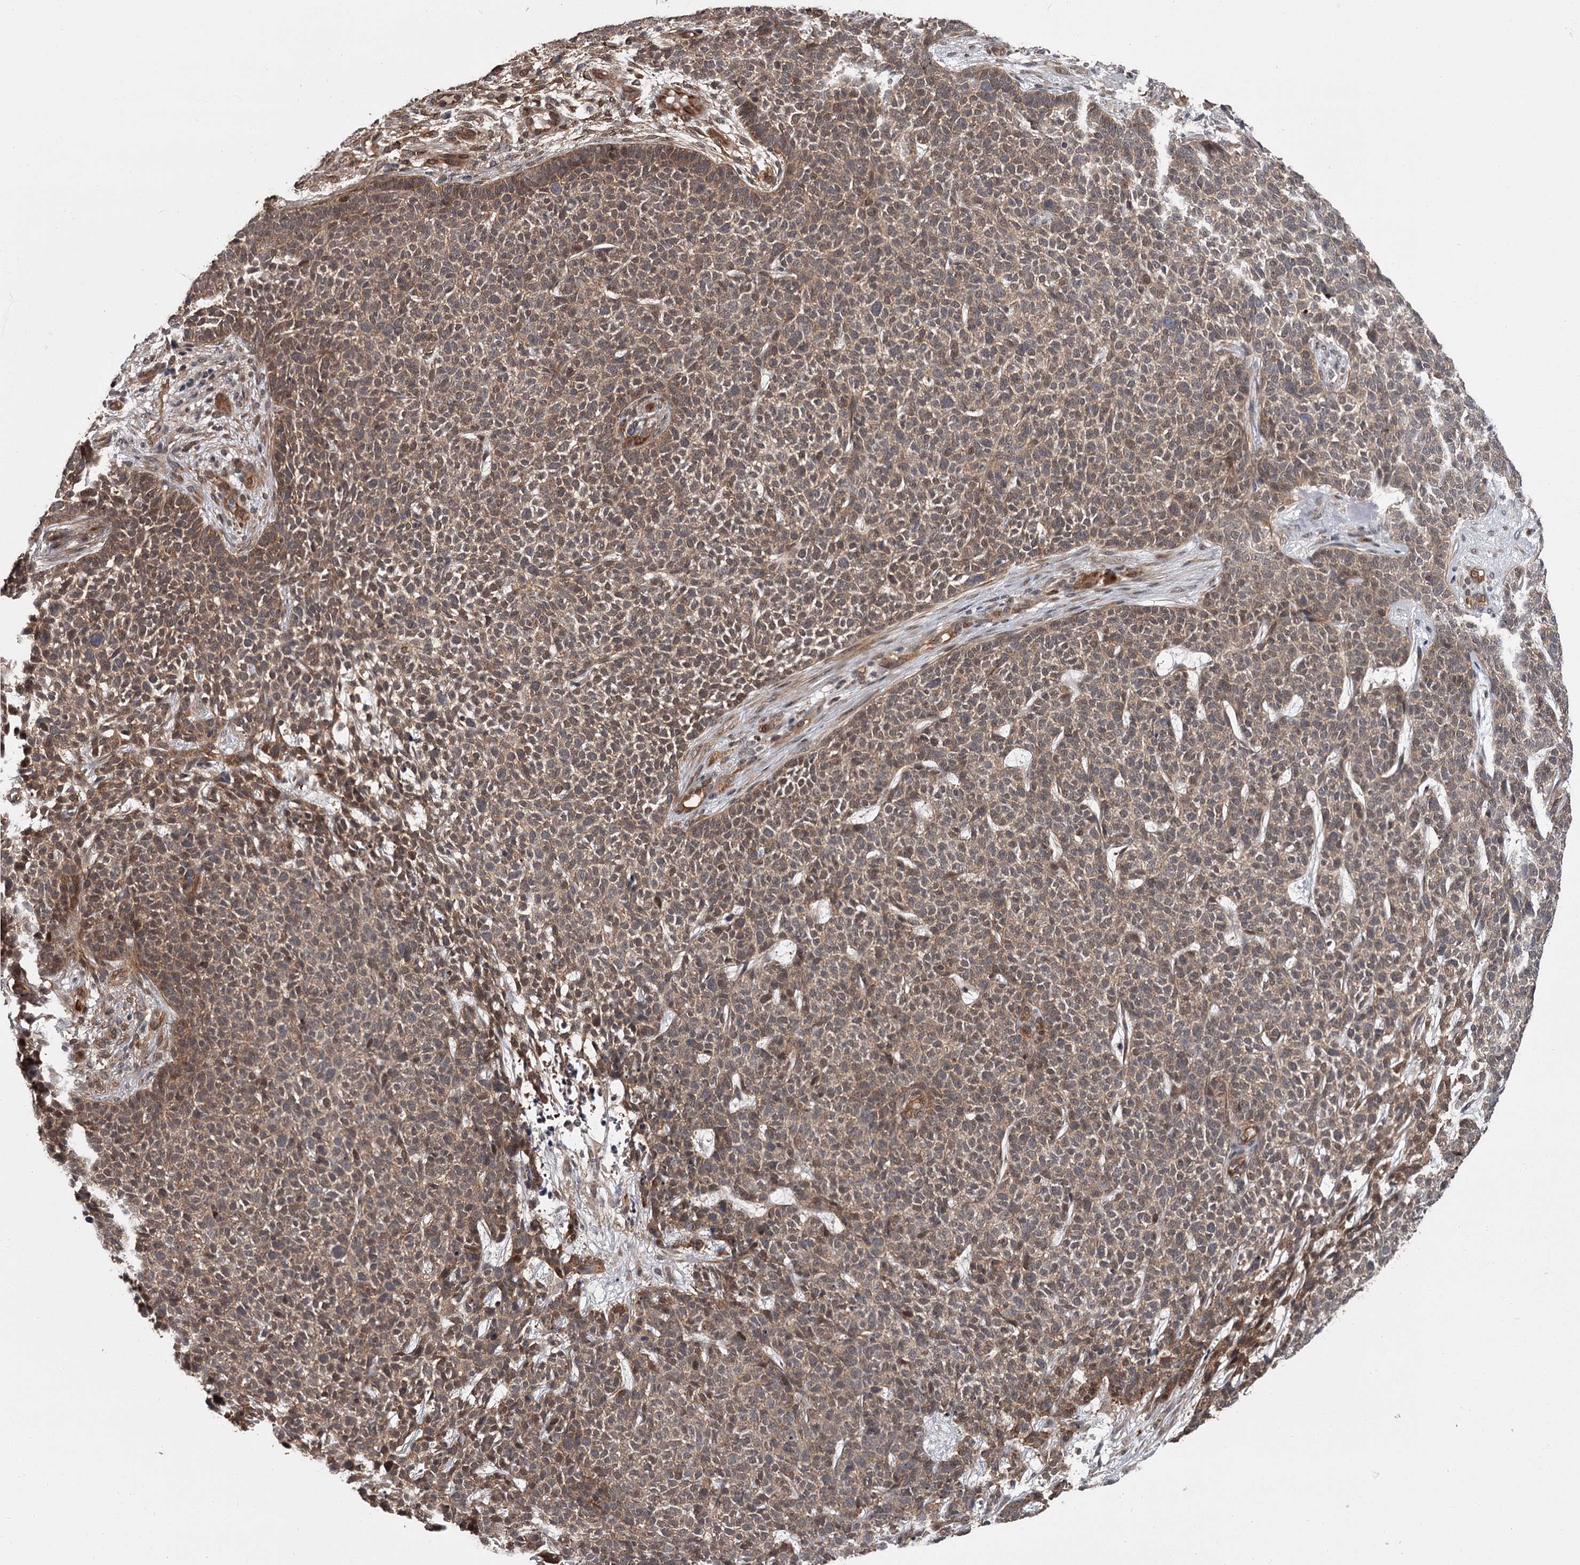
{"staining": {"intensity": "weak", "quantity": ">75%", "location": "cytoplasmic/membranous,nuclear"}, "tissue": "skin cancer", "cell_type": "Tumor cells", "image_type": "cancer", "snomed": [{"axis": "morphology", "description": "Basal cell carcinoma"}, {"axis": "topography", "description": "Skin"}], "caption": "Protein expression analysis of skin basal cell carcinoma exhibits weak cytoplasmic/membranous and nuclear staining in approximately >75% of tumor cells. (Stains: DAB in brown, nuclei in blue, Microscopy: brightfield microscopy at high magnification).", "gene": "CDC42EP2", "patient": {"sex": "female", "age": 84}}